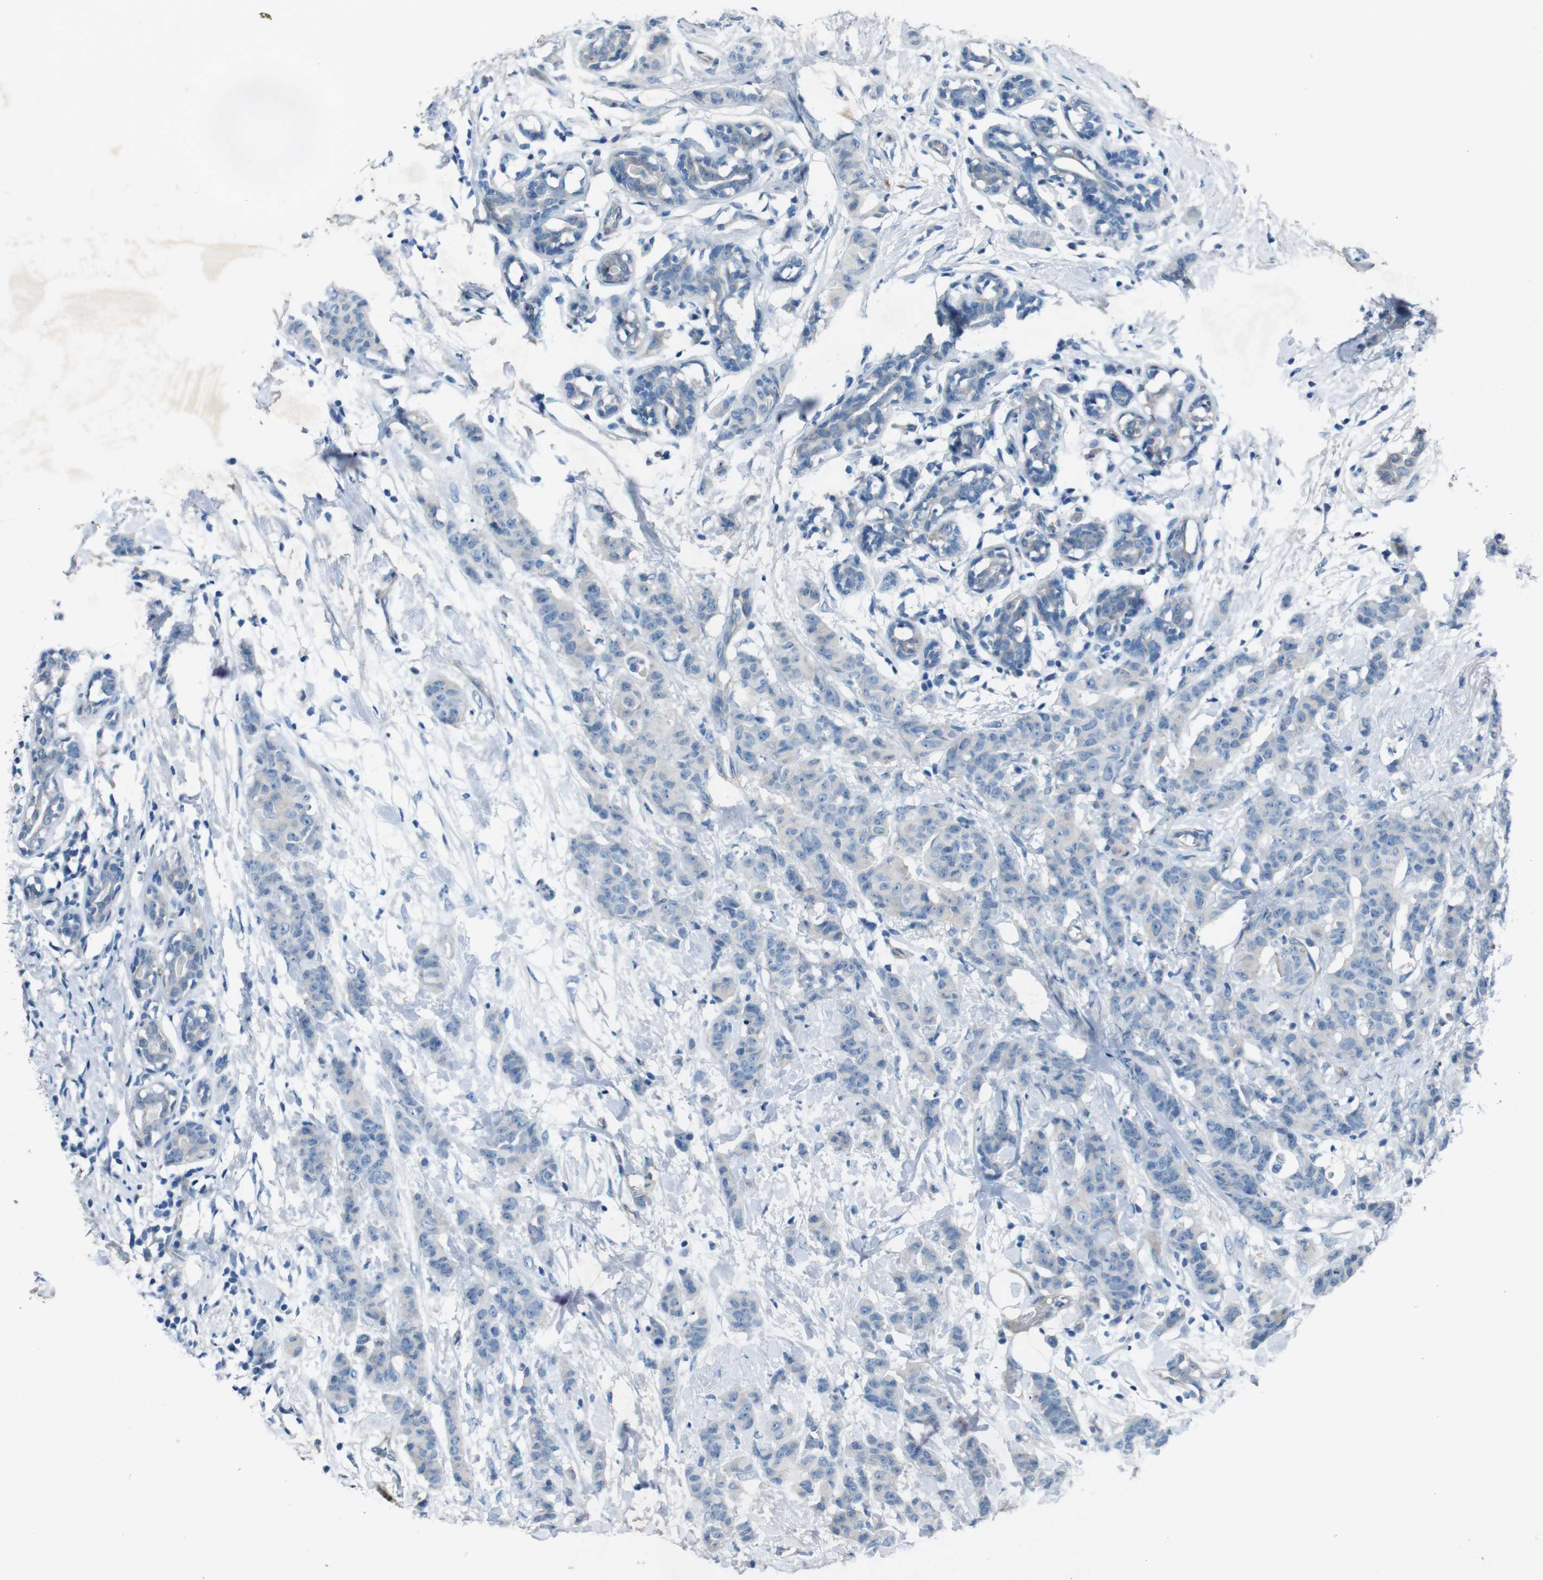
{"staining": {"intensity": "negative", "quantity": "none", "location": "none"}, "tissue": "breast cancer", "cell_type": "Tumor cells", "image_type": "cancer", "snomed": [{"axis": "morphology", "description": "Normal tissue, NOS"}, {"axis": "morphology", "description": "Duct carcinoma"}, {"axis": "topography", "description": "Breast"}], "caption": "DAB (3,3'-diaminobenzidine) immunohistochemical staining of human infiltrating ductal carcinoma (breast) demonstrates no significant positivity in tumor cells.", "gene": "PVR", "patient": {"sex": "female", "age": 40}}